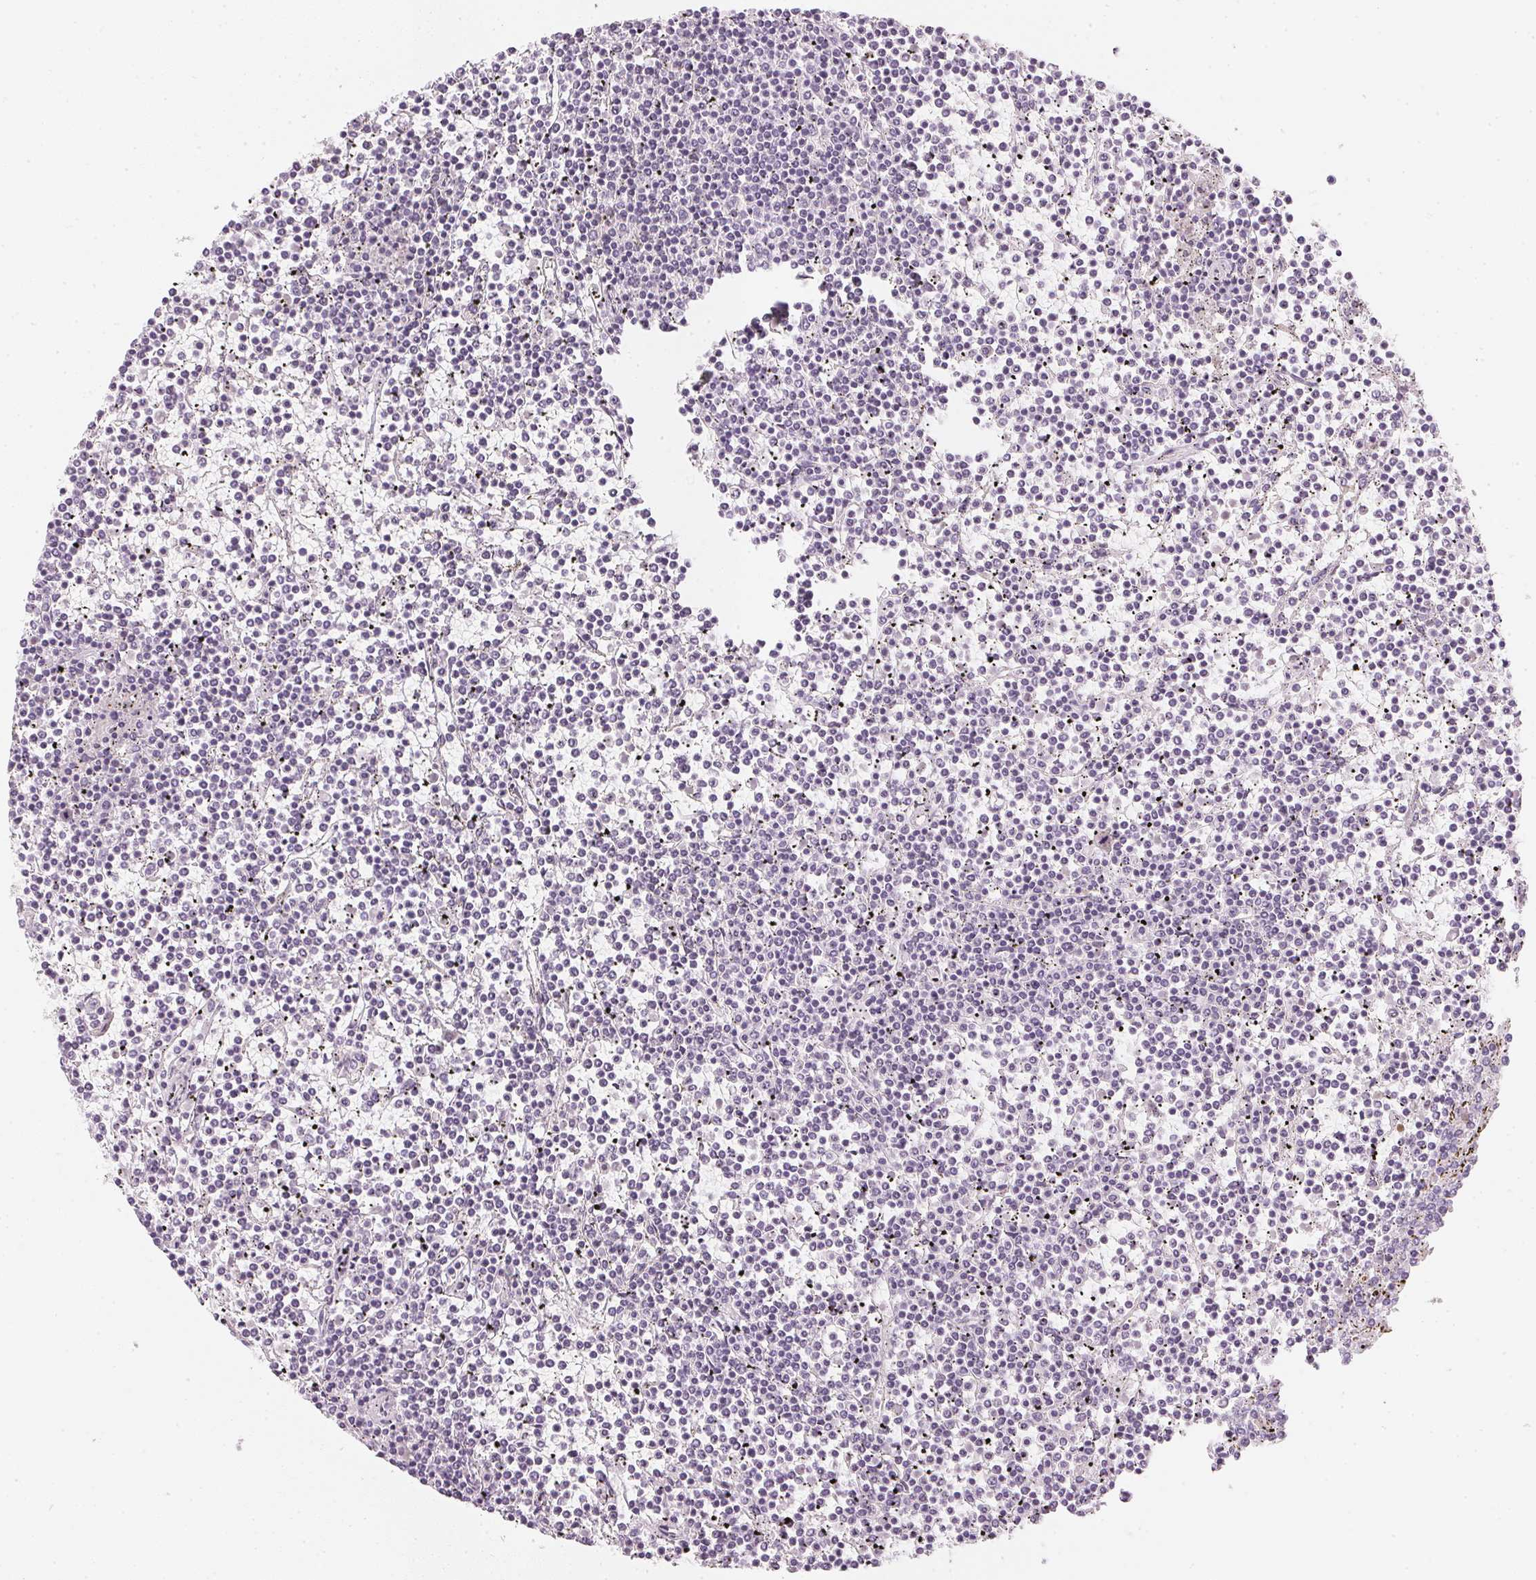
{"staining": {"intensity": "negative", "quantity": "none", "location": "none"}, "tissue": "lymphoma", "cell_type": "Tumor cells", "image_type": "cancer", "snomed": [{"axis": "morphology", "description": "Malignant lymphoma, non-Hodgkin's type, Low grade"}, {"axis": "topography", "description": "Spleen"}], "caption": "Tumor cells show no significant expression in low-grade malignant lymphoma, non-Hodgkin's type.", "gene": "CHST4", "patient": {"sex": "female", "age": 19}}